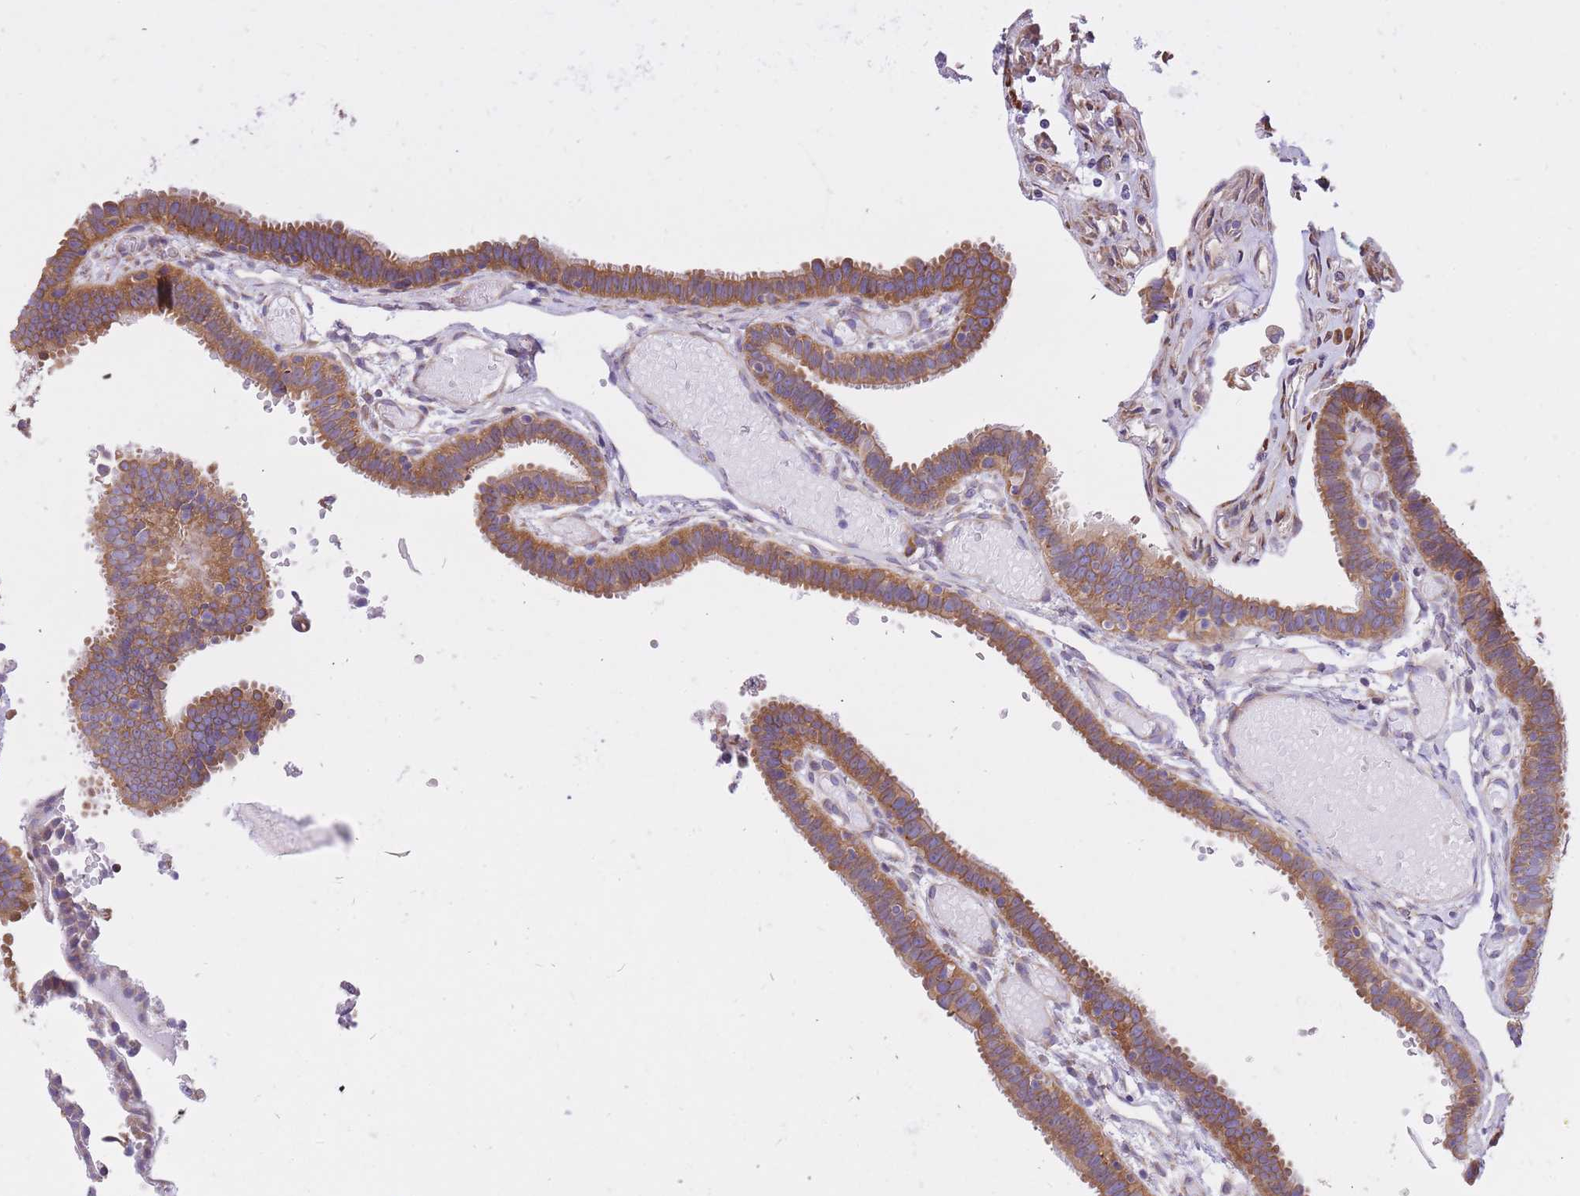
{"staining": {"intensity": "moderate", "quantity": ">75%", "location": "cytoplasmic/membranous"}, "tissue": "fallopian tube", "cell_type": "Glandular cells", "image_type": "normal", "snomed": [{"axis": "morphology", "description": "Normal tissue, NOS"}, {"axis": "topography", "description": "Fallopian tube"}], "caption": "Glandular cells exhibit moderate cytoplasmic/membranous positivity in about >75% of cells in normal fallopian tube. (IHC, brightfield microscopy, high magnification).", "gene": "GBP7", "patient": {"sex": "female", "age": 37}}